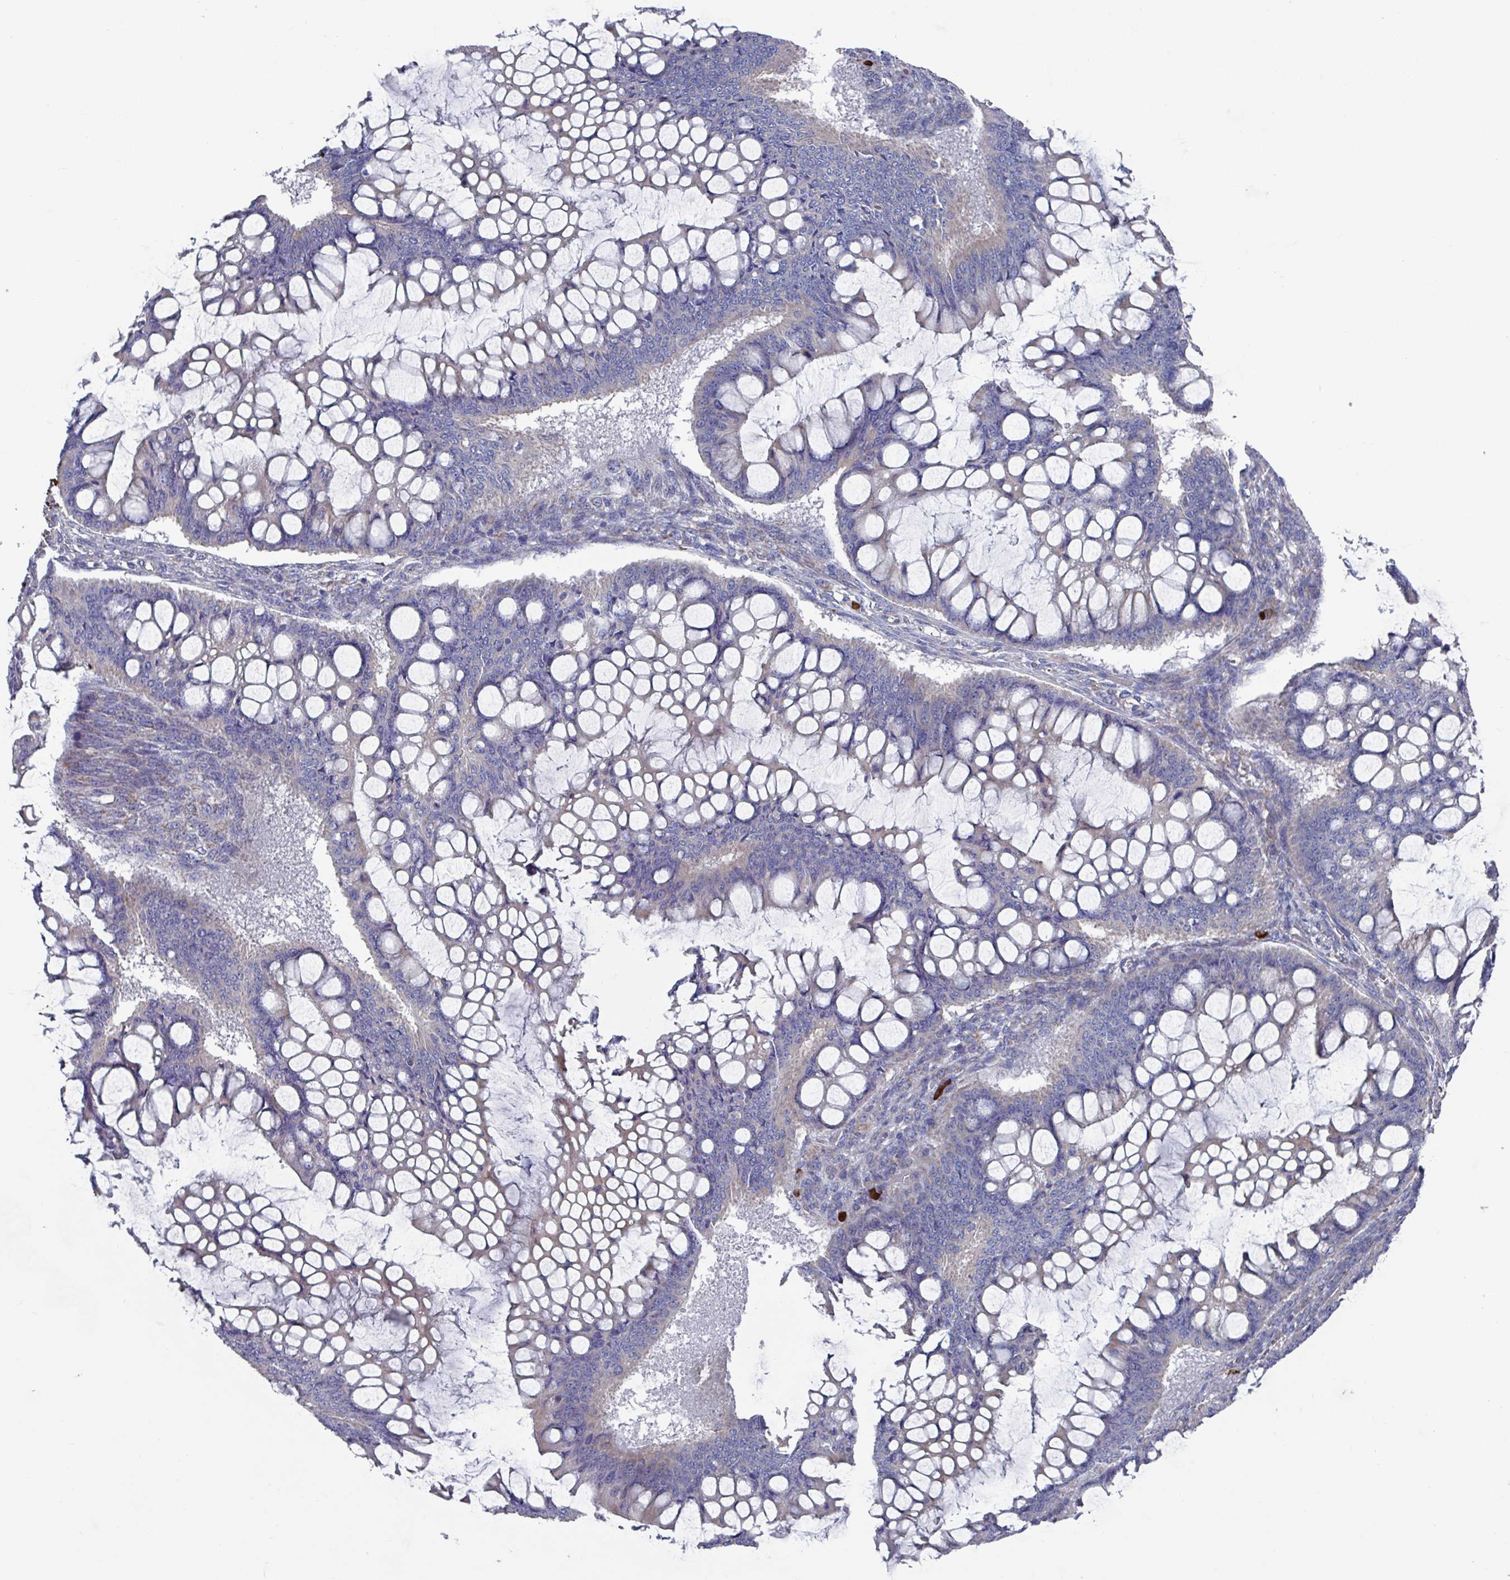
{"staining": {"intensity": "negative", "quantity": "none", "location": "none"}, "tissue": "ovarian cancer", "cell_type": "Tumor cells", "image_type": "cancer", "snomed": [{"axis": "morphology", "description": "Cystadenocarcinoma, mucinous, NOS"}, {"axis": "topography", "description": "Ovary"}], "caption": "IHC of human mucinous cystadenocarcinoma (ovarian) demonstrates no expression in tumor cells. (DAB (3,3'-diaminobenzidine) immunohistochemistry visualized using brightfield microscopy, high magnification).", "gene": "UQCC2", "patient": {"sex": "female", "age": 73}}